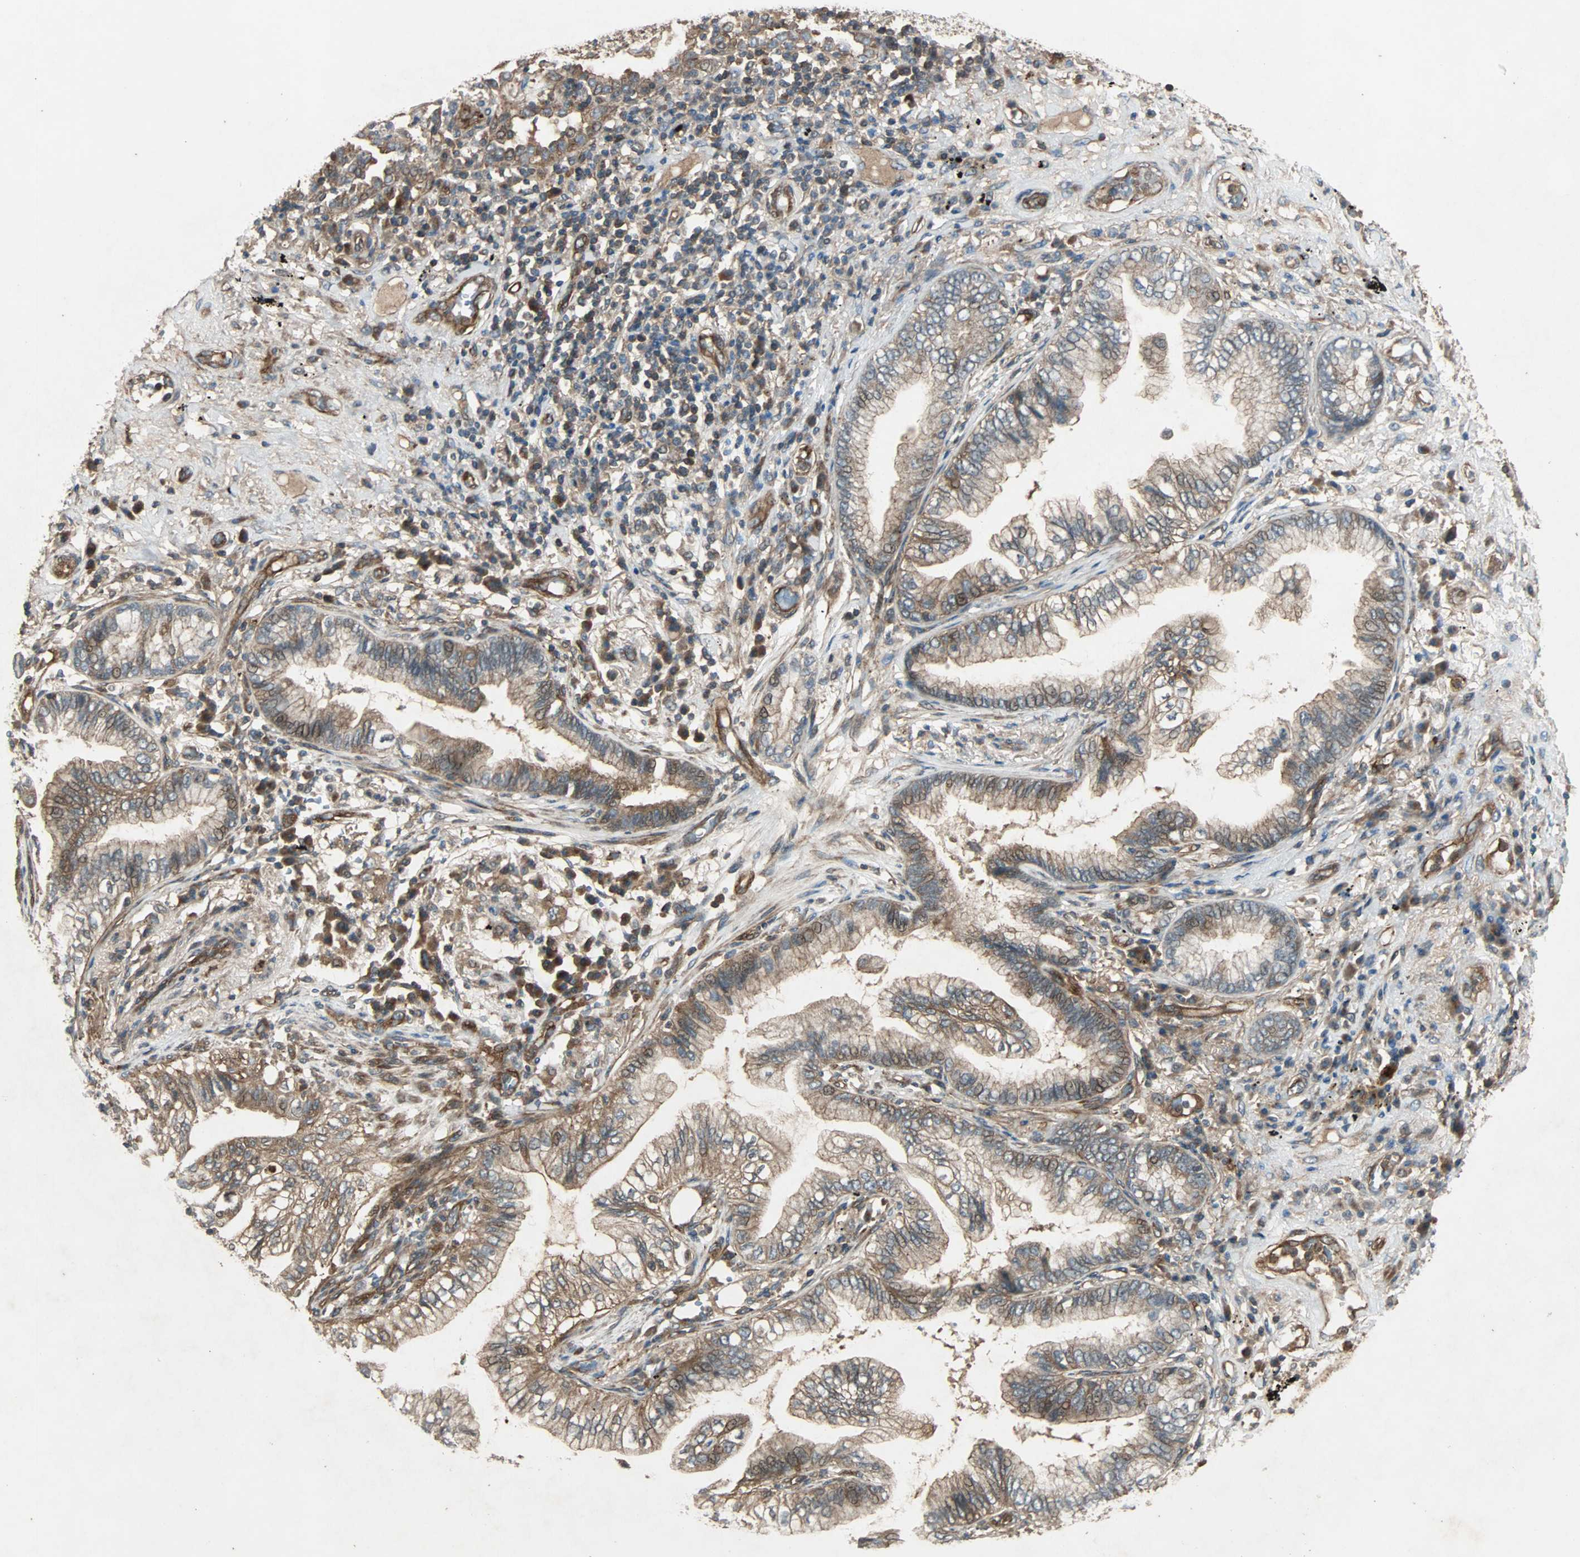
{"staining": {"intensity": "moderate", "quantity": ">75%", "location": "cytoplasmic/membranous"}, "tissue": "lung cancer", "cell_type": "Tumor cells", "image_type": "cancer", "snomed": [{"axis": "morphology", "description": "Normal tissue, NOS"}, {"axis": "morphology", "description": "Adenocarcinoma, NOS"}, {"axis": "topography", "description": "Bronchus"}, {"axis": "topography", "description": "Lung"}], "caption": "DAB immunohistochemical staining of human lung cancer (adenocarcinoma) exhibits moderate cytoplasmic/membranous protein expression in about >75% of tumor cells.", "gene": "GCK", "patient": {"sex": "female", "age": 70}}